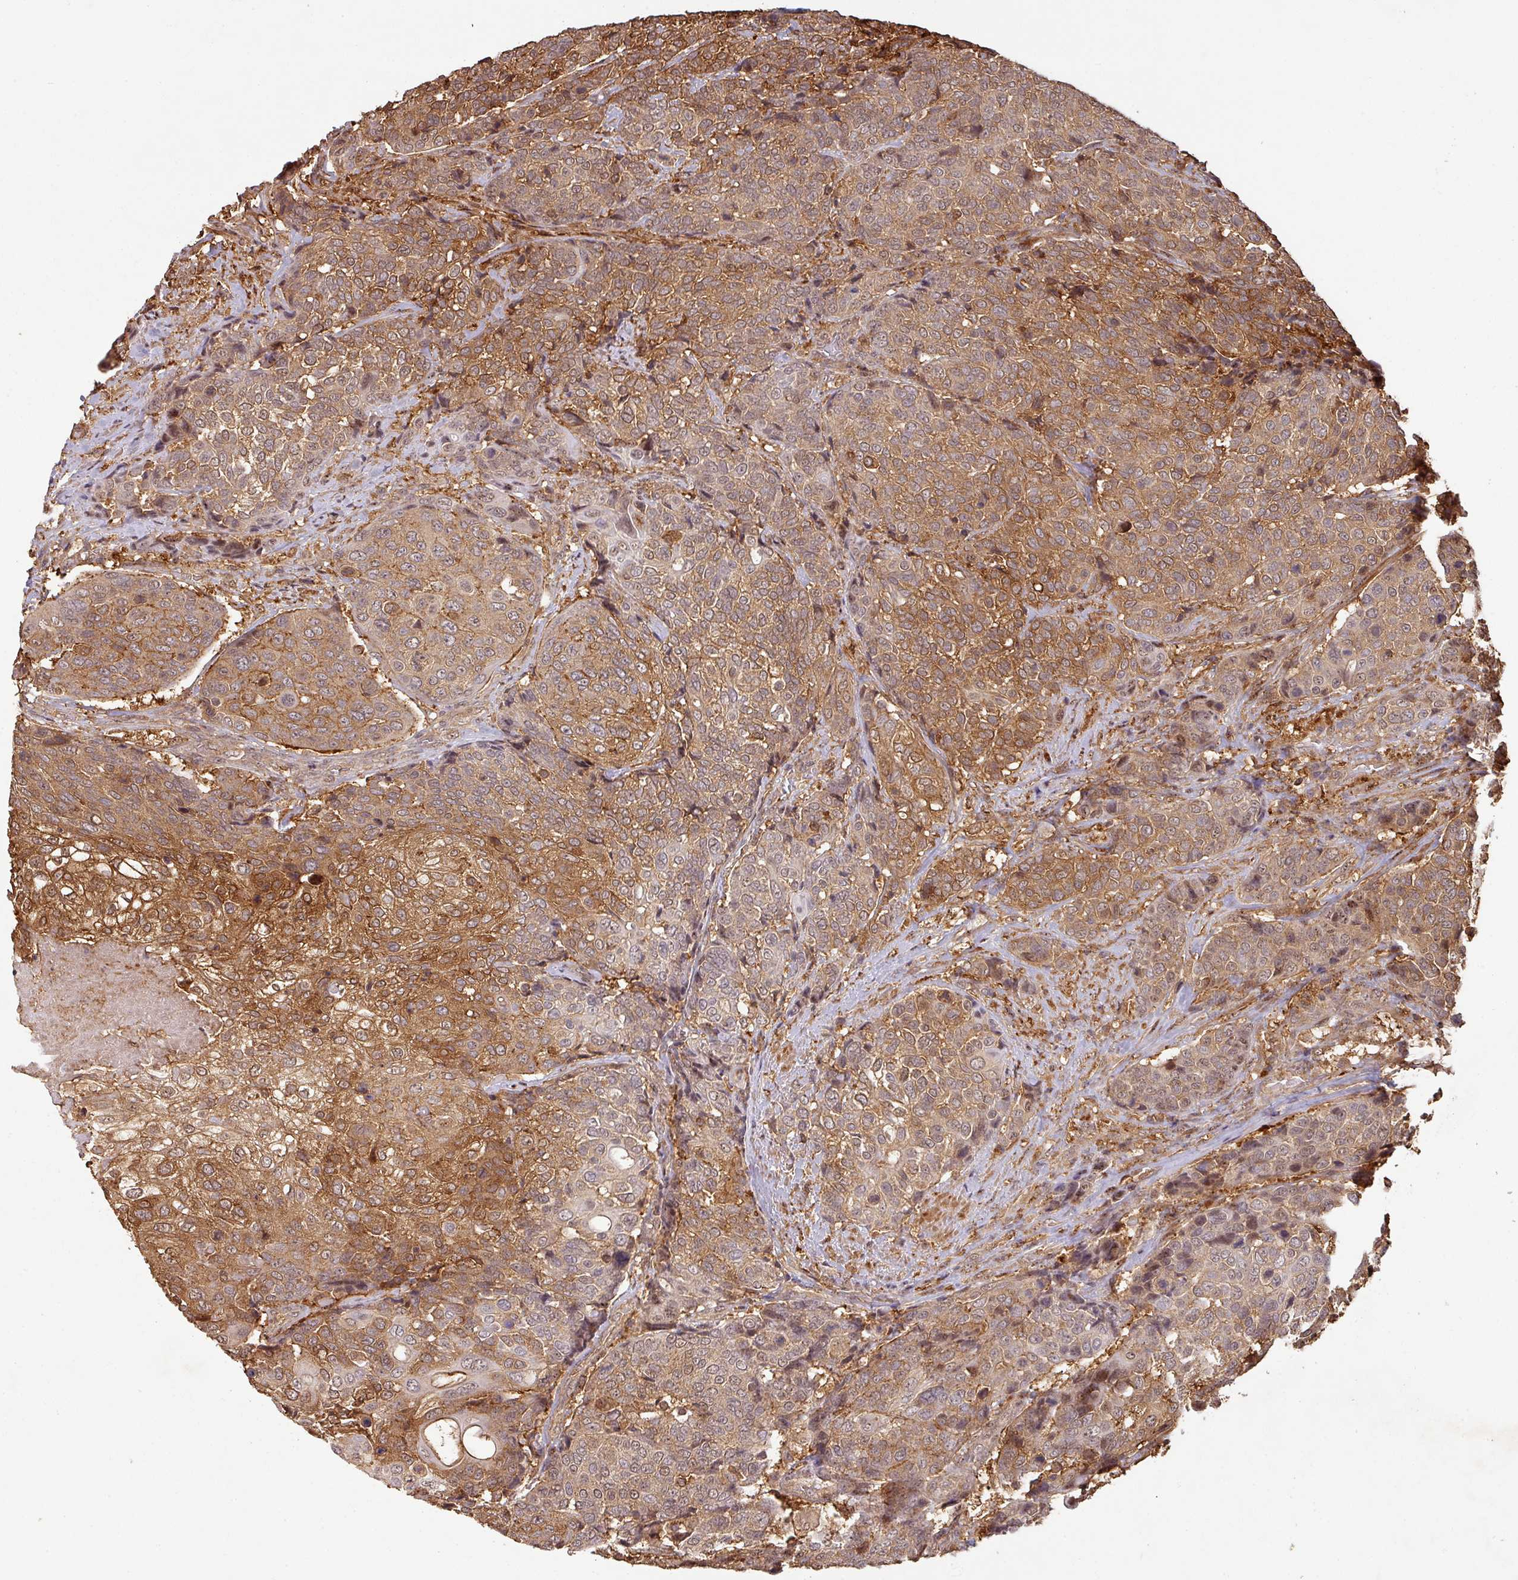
{"staining": {"intensity": "moderate", "quantity": ">75%", "location": "cytoplasmic/membranous,nuclear"}, "tissue": "urothelial cancer", "cell_type": "Tumor cells", "image_type": "cancer", "snomed": [{"axis": "morphology", "description": "Urothelial carcinoma, High grade"}, {"axis": "topography", "description": "Urinary bladder"}], "caption": "IHC (DAB) staining of human urothelial cancer displays moderate cytoplasmic/membranous and nuclear protein staining in approximately >75% of tumor cells.", "gene": "ZNF322", "patient": {"sex": "female", "age": 70}}